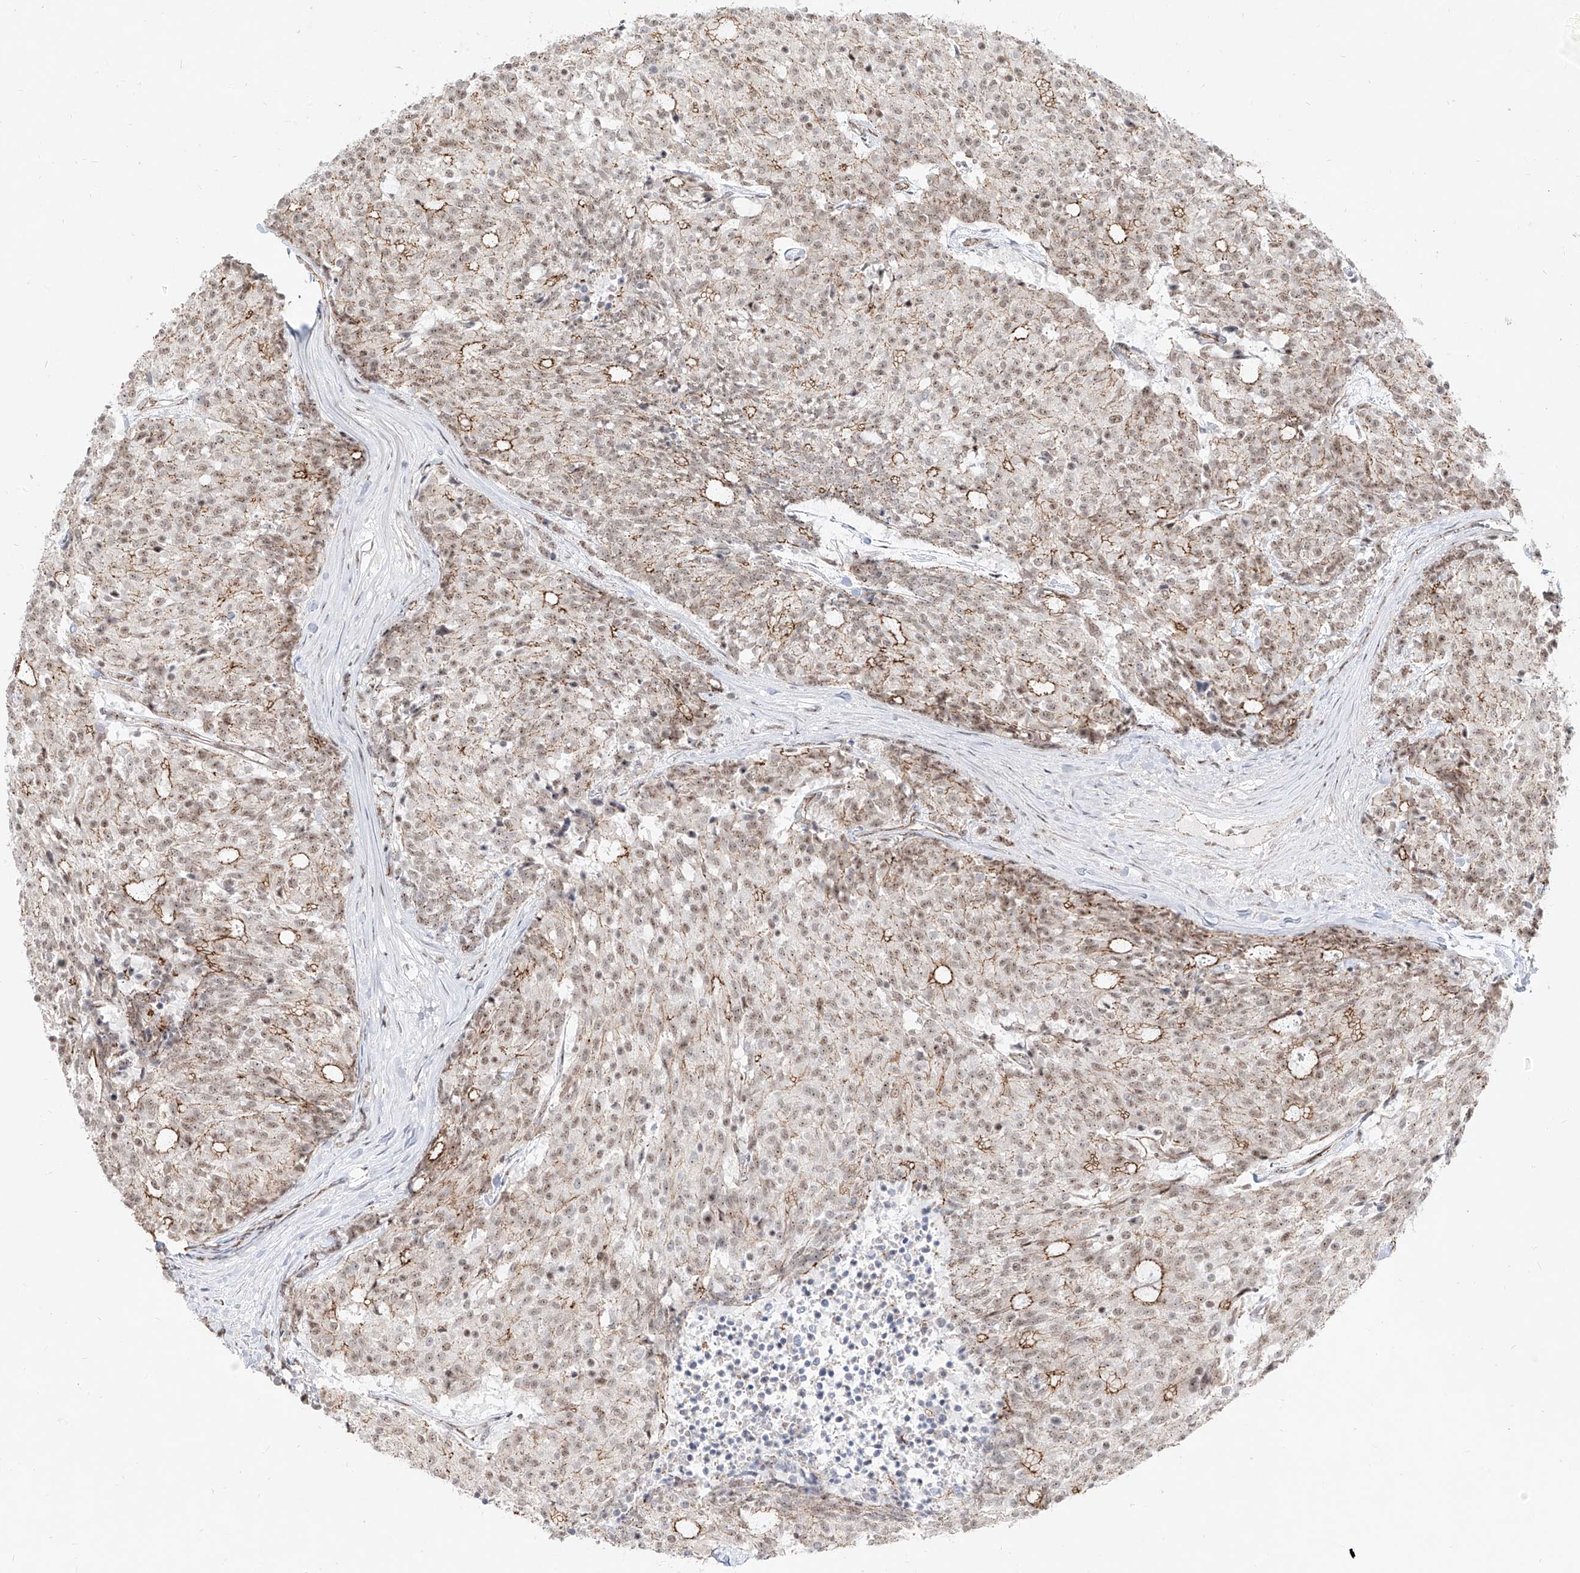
{"staining": {"intensity": "moderate", "quantity": "<25%", "location": "cytoplasmic/membranous,nuclear"}, "tissue": "carcinoid", "cell_type": "Tumor cells", "image_type": "cancer", "snomed": [{"axis": "morphology", "description": "Carcinoid, malignant, NOS"}, {"axis": "topography", "description": "Pancreas"}], "caption": "IHC histopathology image of malignant carcinoid stained for a protein (brown), which displays low levels of moderate cytoplasmic/membranous and nuclear staining in approximately <25% of tumor cells.", "gene": "ZNF710", "patient": {"sex": "female", "age": 54}}